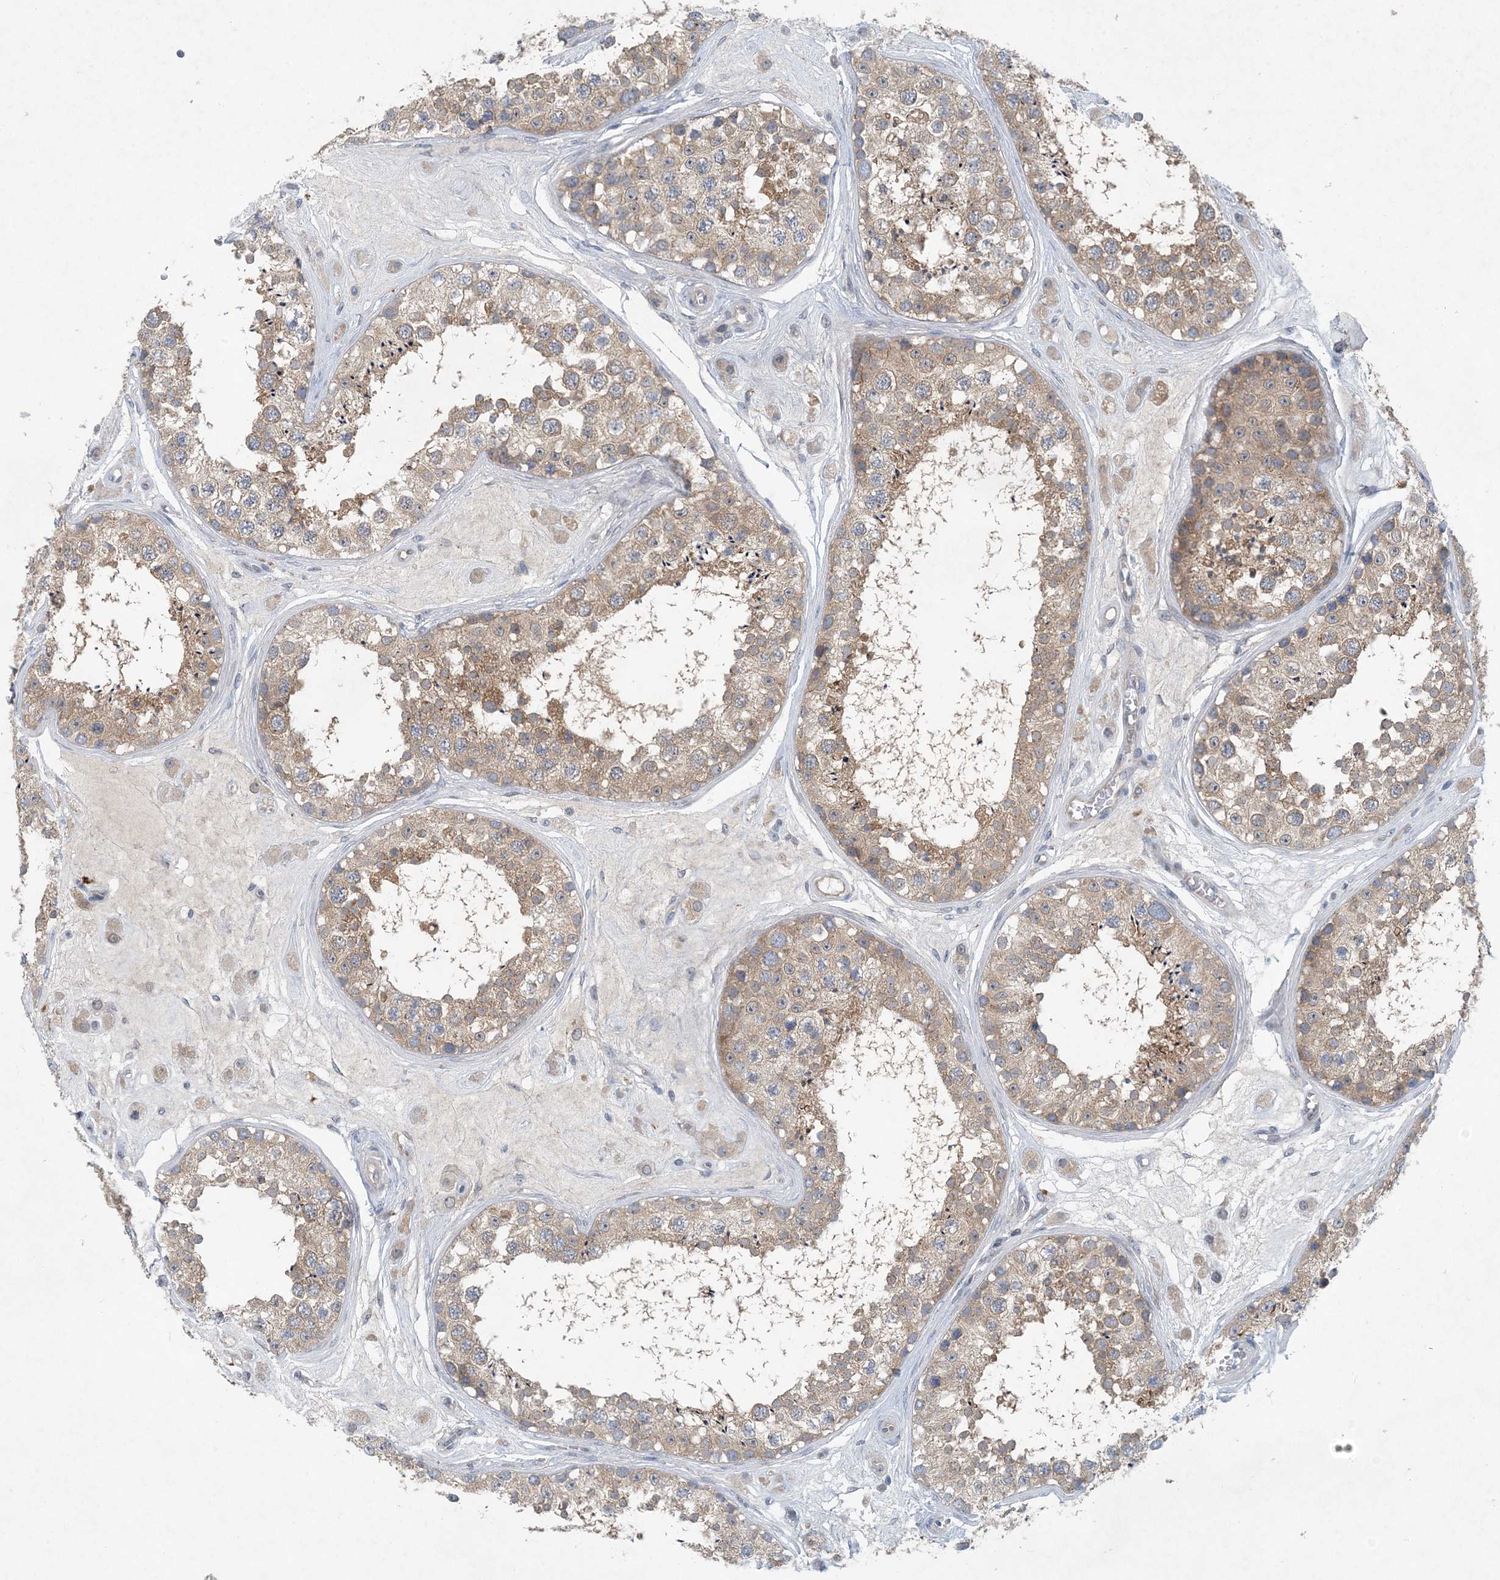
{"staining": {"intensity": "moderate", "quantity": ">75%", "location": "cytoplasmic/membranous"}, "tissue": "testis", "cell_type": "Cells in seminiferous ducts", "image_type": "normal", "snomed": [{"axis": "morphology", "description": "Normal tissue, NOS"}, {"axis": "topography", "description": "Testis"}], "caption": "Testis stained for a protein (brown) shows moderate cytoplasmic/membranous positive positivity in approximately >75% of cells in seminiferous ducts.", "gene": "HIKESHI", "patient": {"sex": "male", "age": 25}}